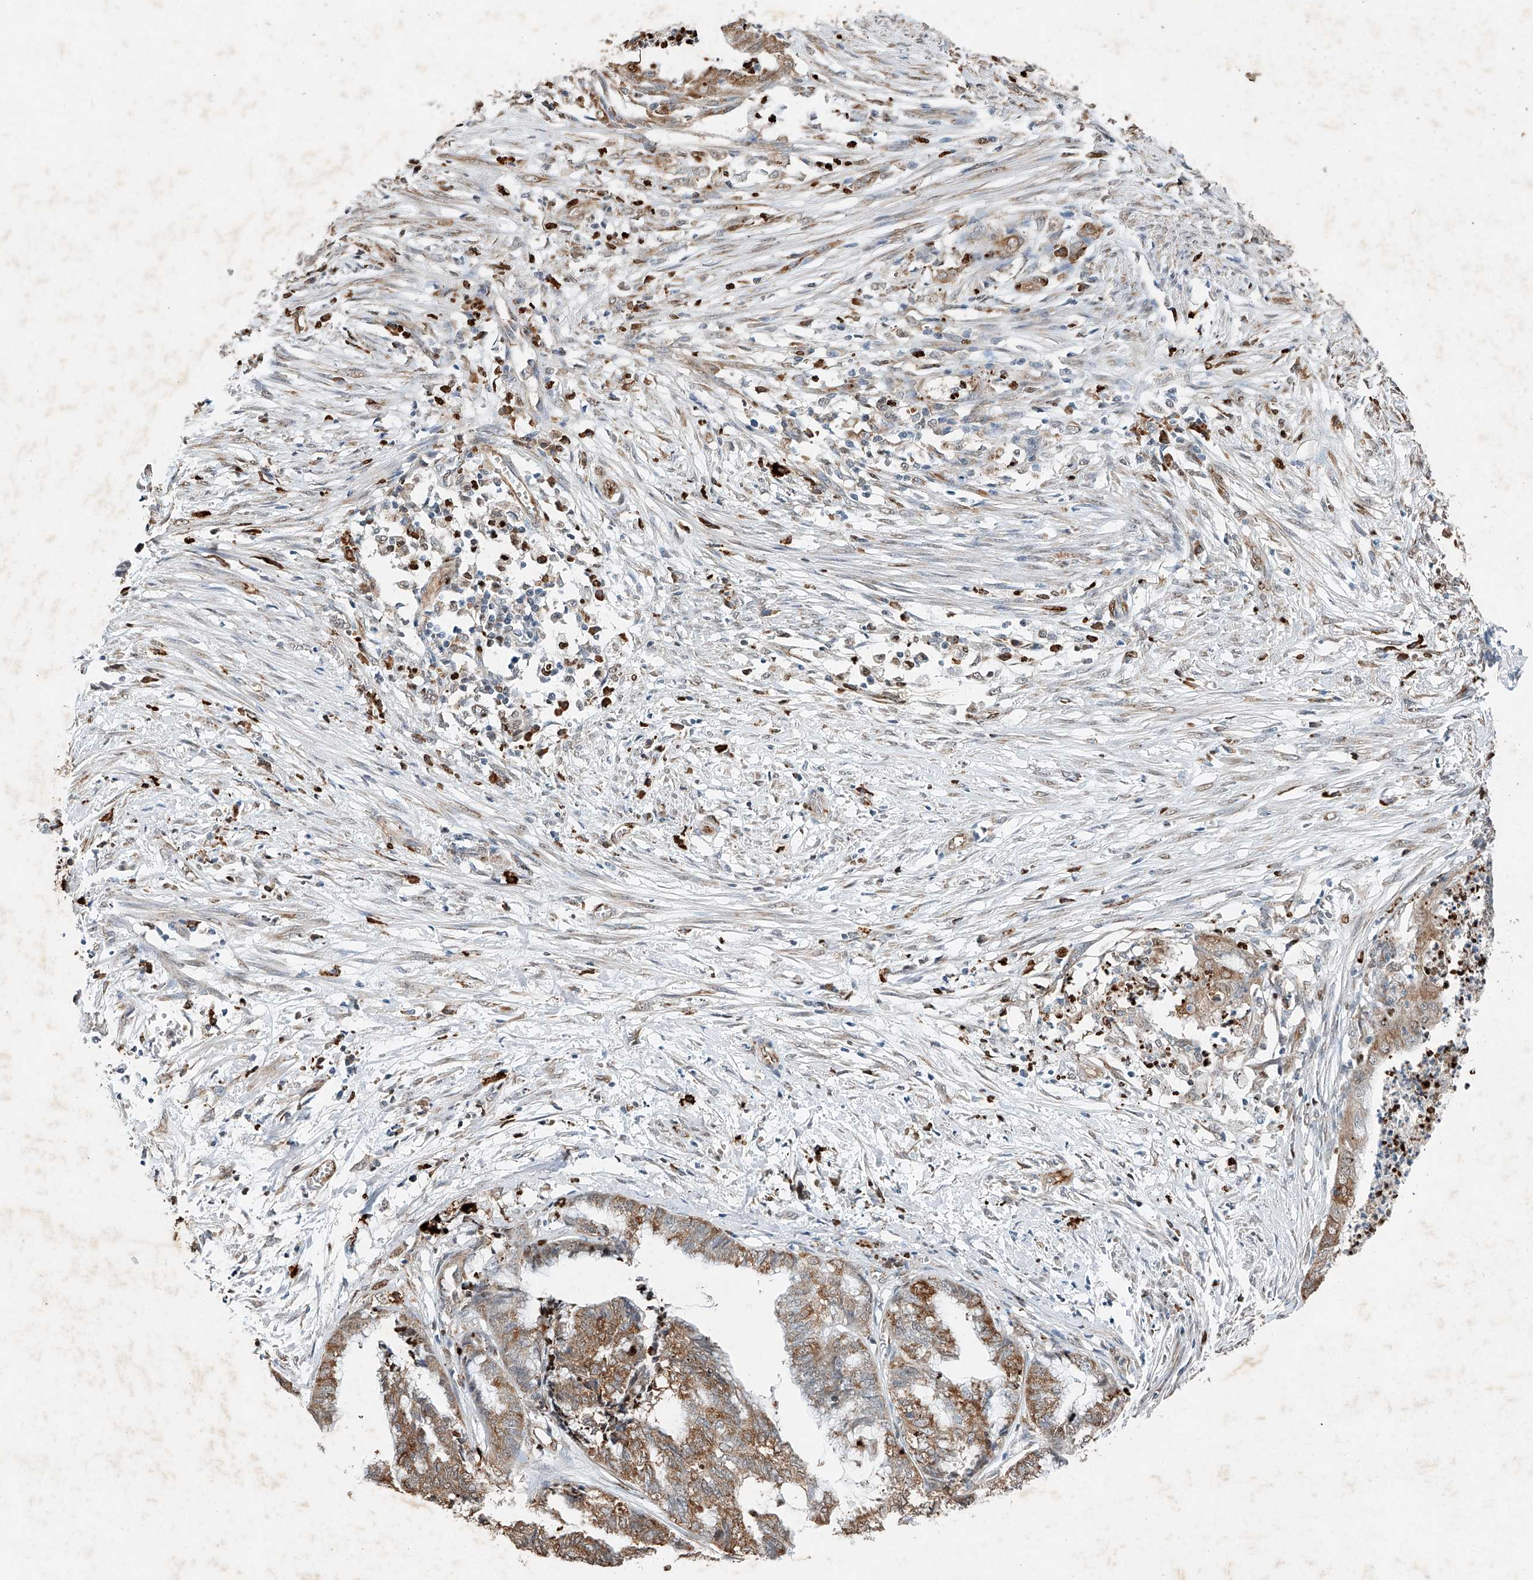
{"staining": {"intensity": "moderate", "quantity": ">75%", "location": "cytoplasmic/membranous"}, "tissue": "endometrial cancer", "cell_type": "Tumor cells", "image_type": "cancer", "snomed": [{"axis": "morphology", "description": "Necrosis, NOS"}, {"axis": "morphology", "description": "Adenocarcinoma, NOS"}, {"axis": "topography", "description": "Endometrium"}], "caption": "Immunohistochemistry (IHC) staining of endometrial cancer (adenocarcinoma), which displays medium levels of moderate cytoplasmic/membranous staining in approximately >75% of tumor cells indicating moderate cytoplasmic/membranous protein positivity. The staining was performed using DAB (3,3'-diaminobenzidine) (brown) for protein detection and nuclei were counterstained in hematoxylin (blue).", "gene": "CTDP1", "patient": {"sex": "female", "age": 79}}